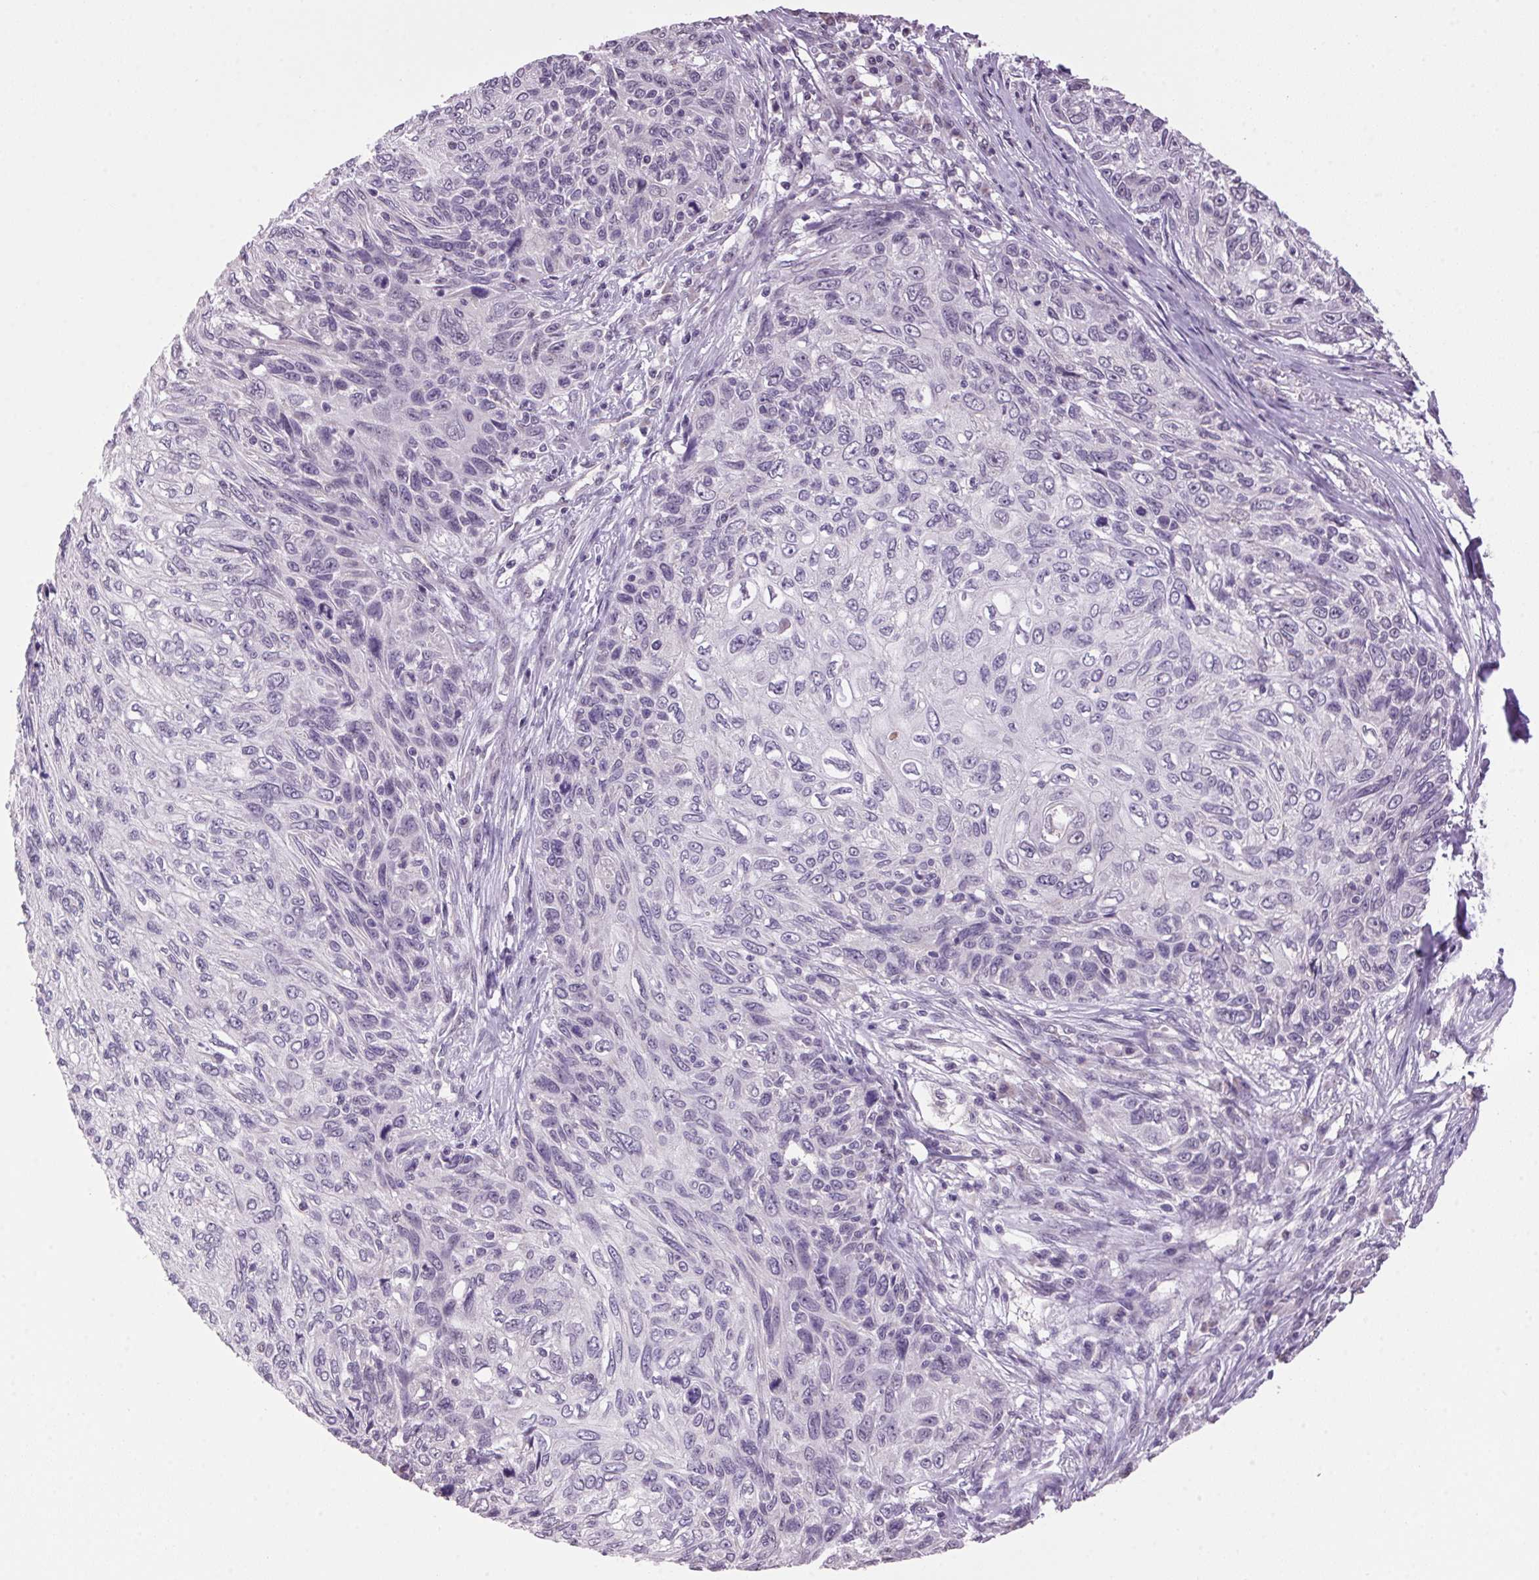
{"staining": {"intensity": "negative", "quantity": "none", "location": "none"}, "tissue": "skin cancer", "cell_type": "Tumor cells", "image_type": "cancer", "snomed": [{"axis": "morphology", "description": "Squamous cell carcinoma, NOS"}, {"axis": "topography", "description": "Skin"}], "caption": "The histopathology image reveals no significant positivity in tumor cells of skin cancer (squamous cell carcinoma).", "gene": "VWA3B", "patient": {"sex": "male", "age": 92}}